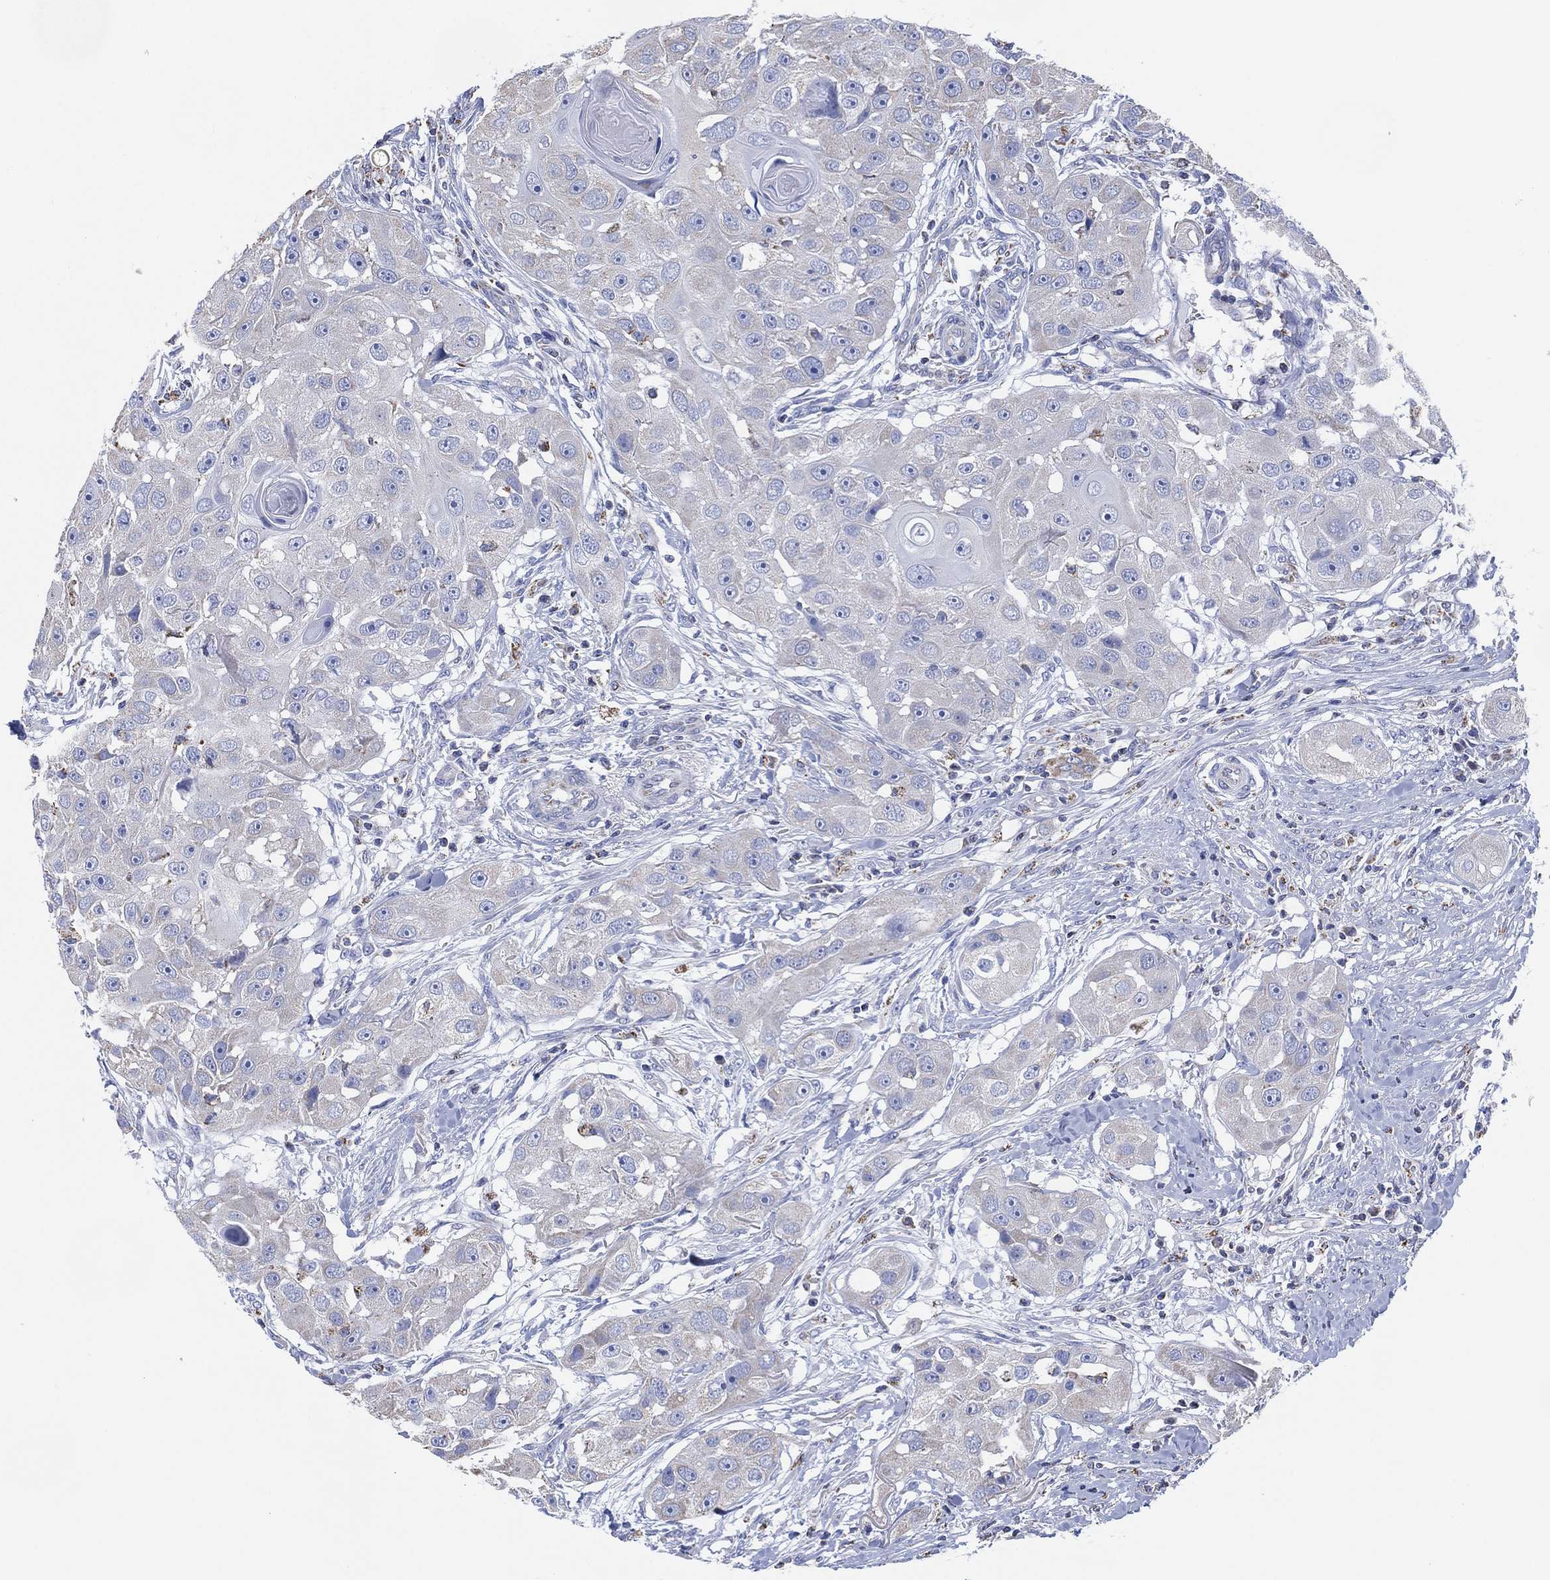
{"staining": {"intensity": "negative", "quantity": "none", "location": "none"}, "tissue": "head and neck cancer", "cell_type": "Tumor cells", "image_type": "cancer", "snomed": [{"axis": "morphology", "description": "Squamous cell carcinoma, NOS"}, {"axis": "topography", "description": "Head-Neck"}], "caption": "This is an immunohistochemistry histopathology image of head and neck squamous cell carcinoma. There is no expression in tumor cells.", "gene": "CFTR", "patient": {"sex": "male", "age": 51}}